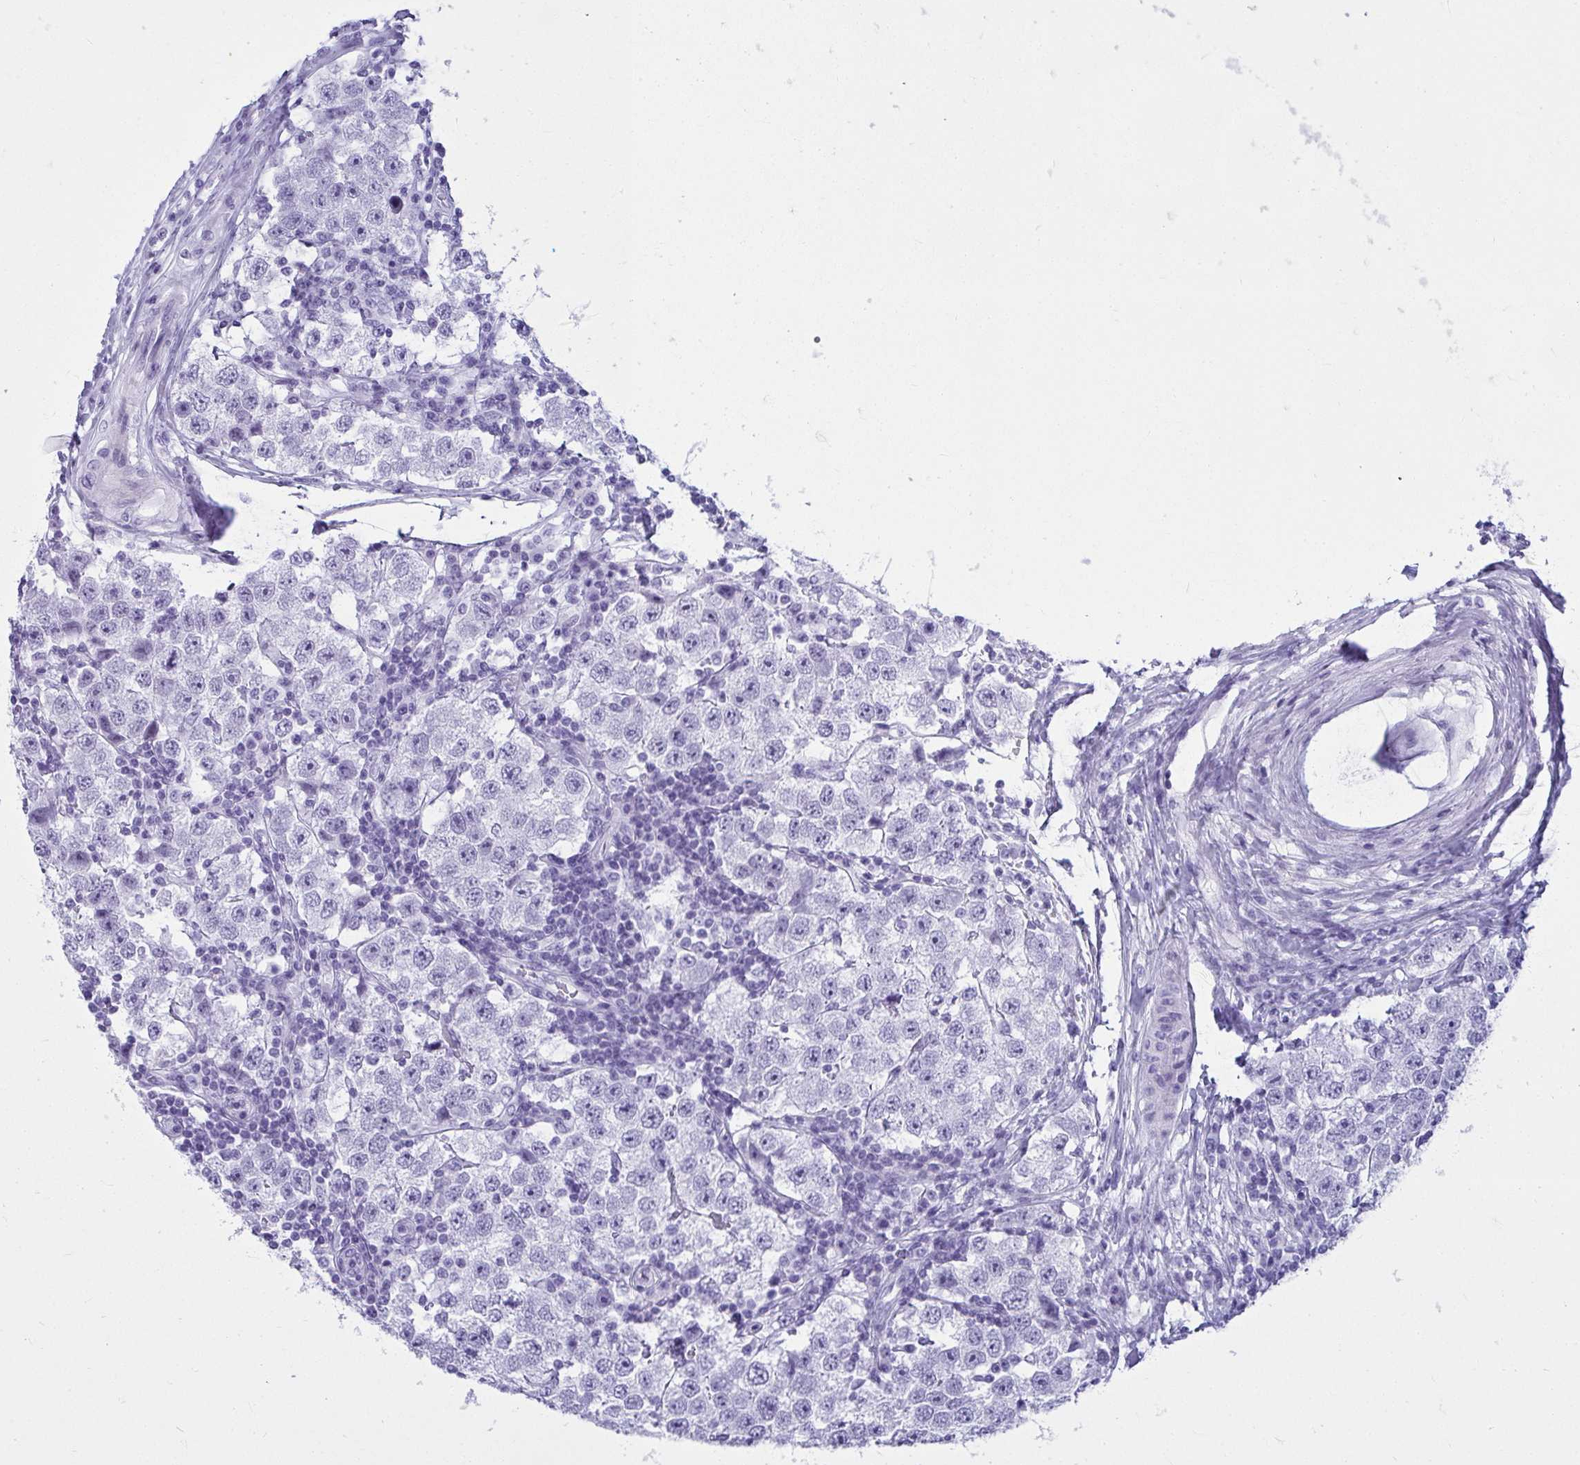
{"staining": {"intensity": "negative", "quantity": "none", "location": "none"}, "tissue": "testis cancer", "cell_type": "Tumor cells", "image_type": "cancer", "snomed": [{"axis": "morphology", "description": "Seminoma, NOS"}, {"axis": "topography", "description": "Testis"}], "caption": "High power microscopy image of an immunohistochemistry photomicrograph of seminoma (testis), revealing no significant expression in tumor cells.", "gene": "CLGN", "patient": {"sex": "male", "age": 34}}